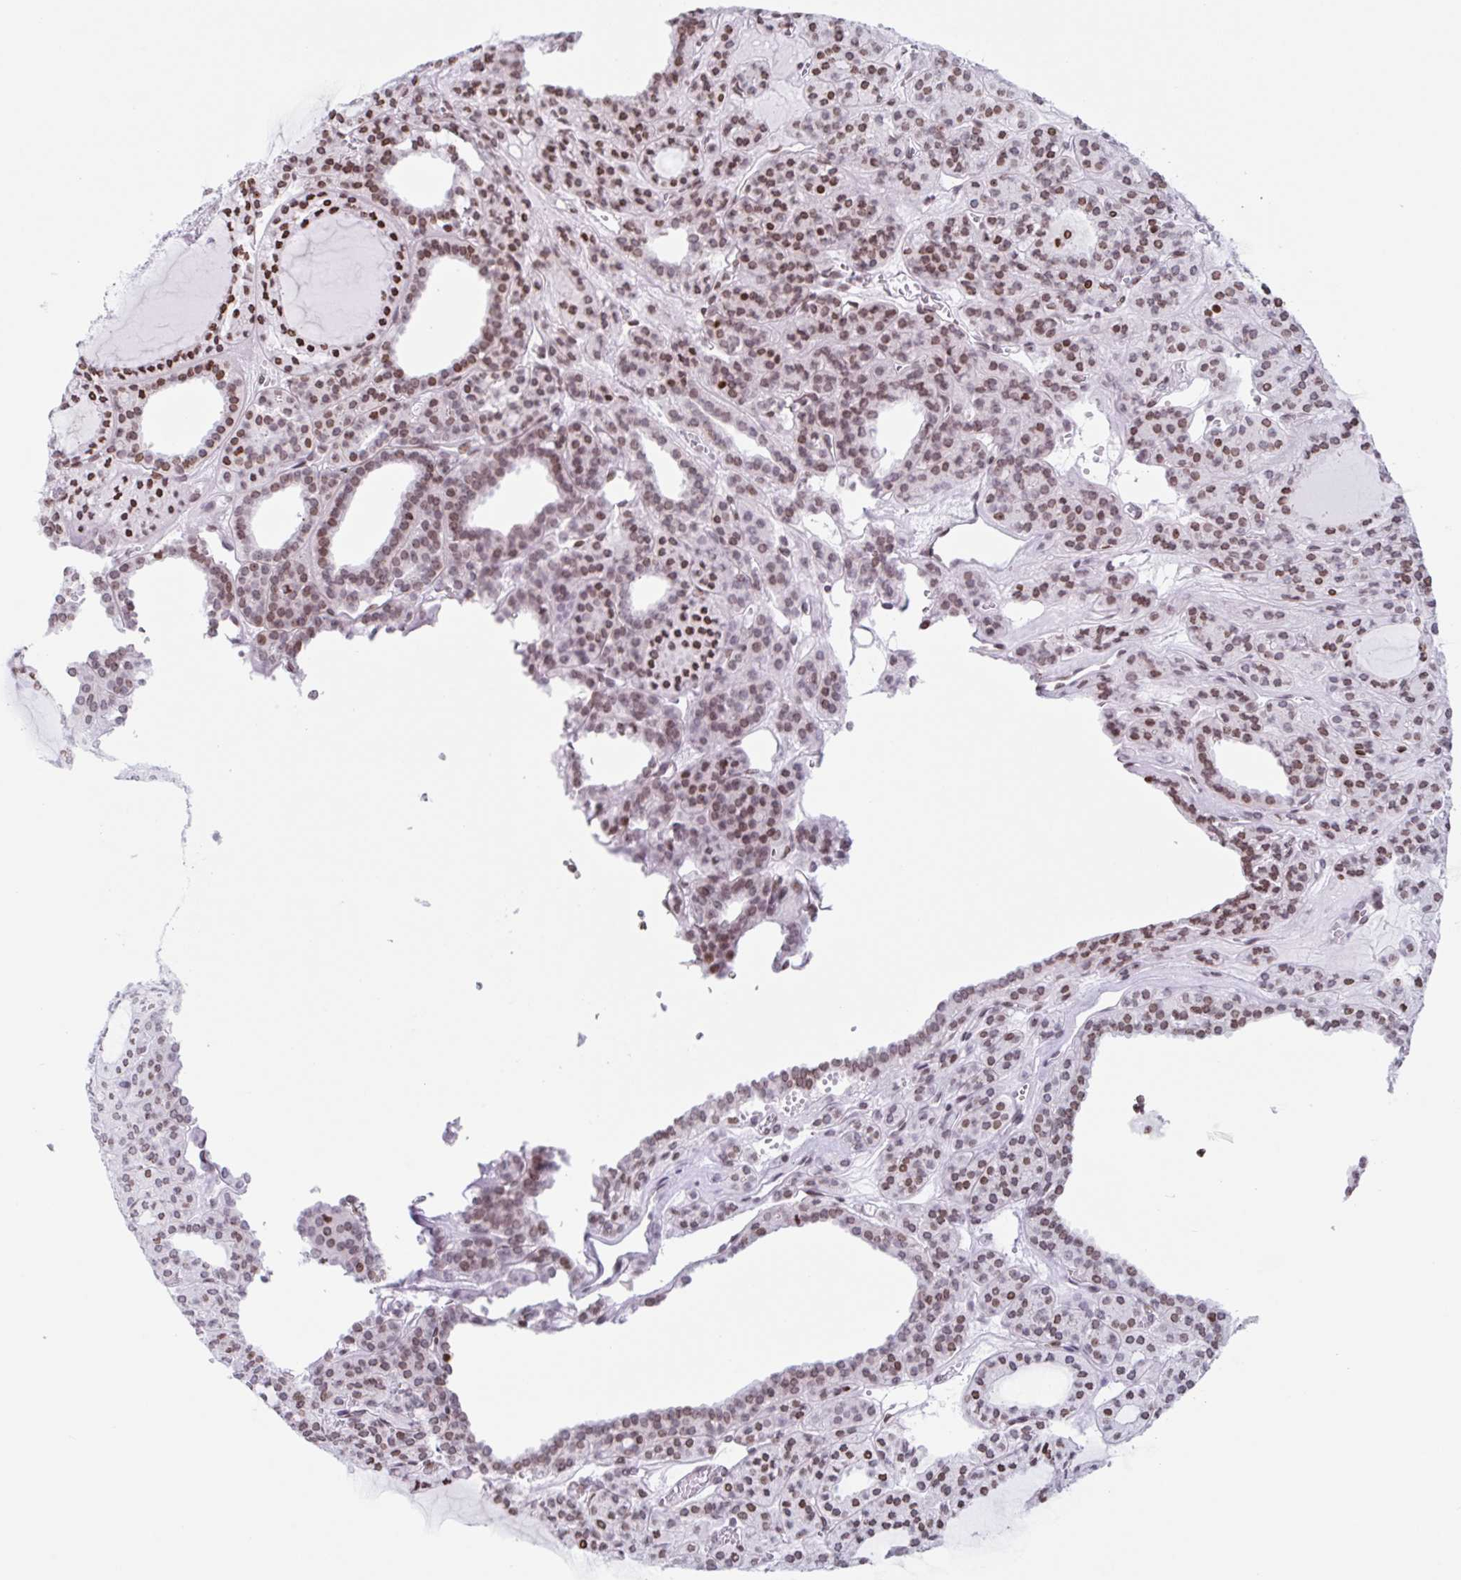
{"staining": {"intensity": "moderate", "quantity": ">75%", "location": "nuclear"}, "tissue": "thyroid cancer", "cell_type": "Tumor cells", "image_type": "cancer", "snomed": [{"axis": "morphology", "description": "Follicular adenoma carcinoma, NOS"}, {"axis": "topography", "description": "Thyroid gland"}], "caption": "Tumor cells demonstrate medium levels of moderate nuclear expression in approximately >75% of cells in human follicular adenoma carcinoma (thyroid). (Brightfield microscopy of DAB IHC at high magnification).", "gene": "NOL6", "patient": {"sex": "female", "age": 63}}